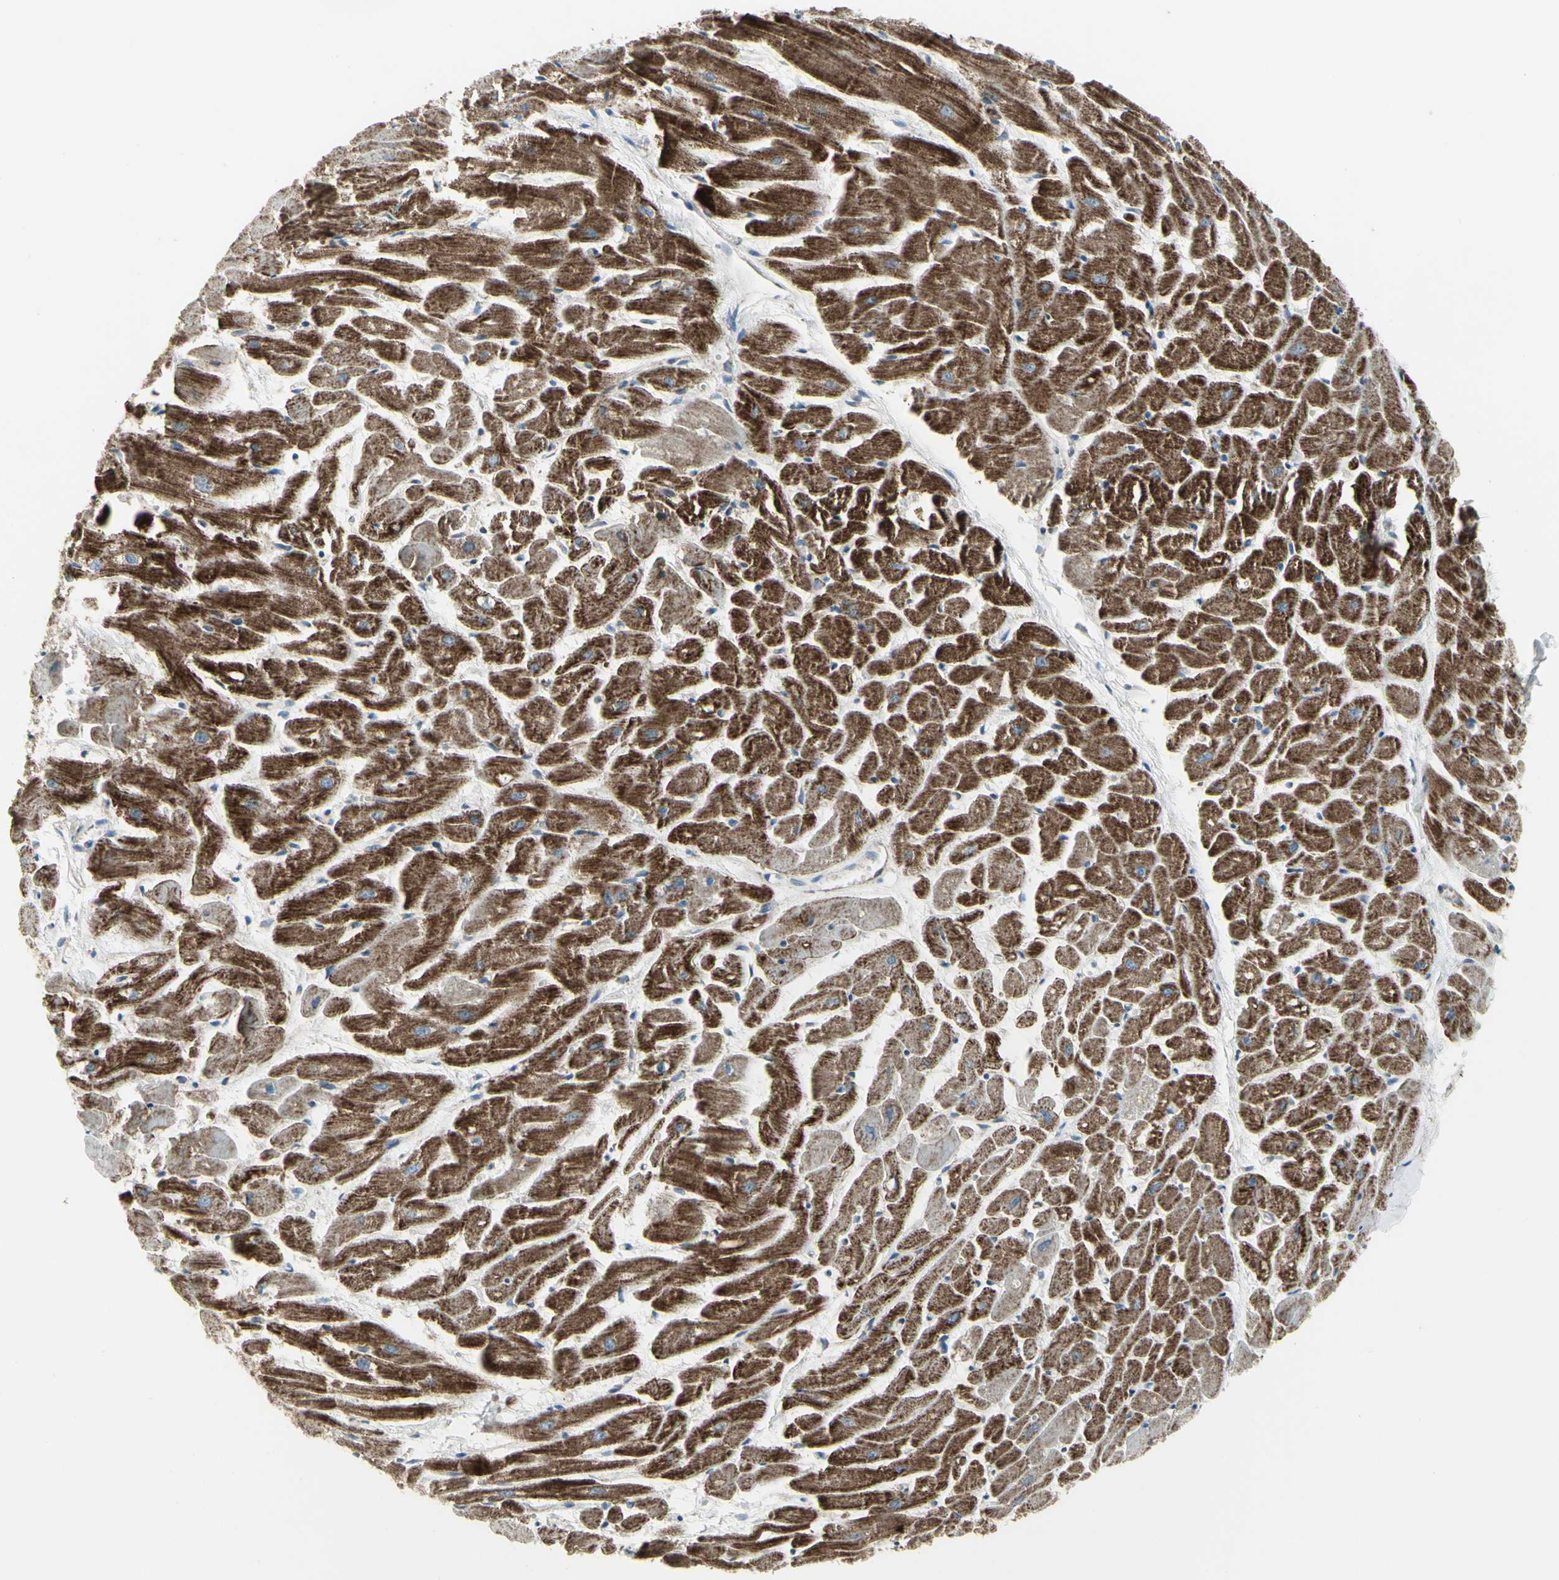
{"staining": {"intensity": "strong", "quantity": ">75%", "location": "cytoplasmic/membranous"}, "tissue": "heart muscle", "cell_type": "Cardiomyocytes", "image_type": "normal", "snomed": [{"axis": "morphology", "description": "Normal tissue, NOS"}, {"axis": "topography", "description": "Heart"}], "caption": "Immunohistochemistry of normal heart muscle reveals high levels of strong cytoplasmic/membranous staining in about >75% of cardiomyocytes. The staining was performed using DAB (3,3'-diaminobenzidine) to visualize the protein expression in brown, while the nuclei were stained in blue with hematoxylin (Magnification: 20x).", "gene": "FAM171B", "patient": {"sex": "female", "age": 19}}